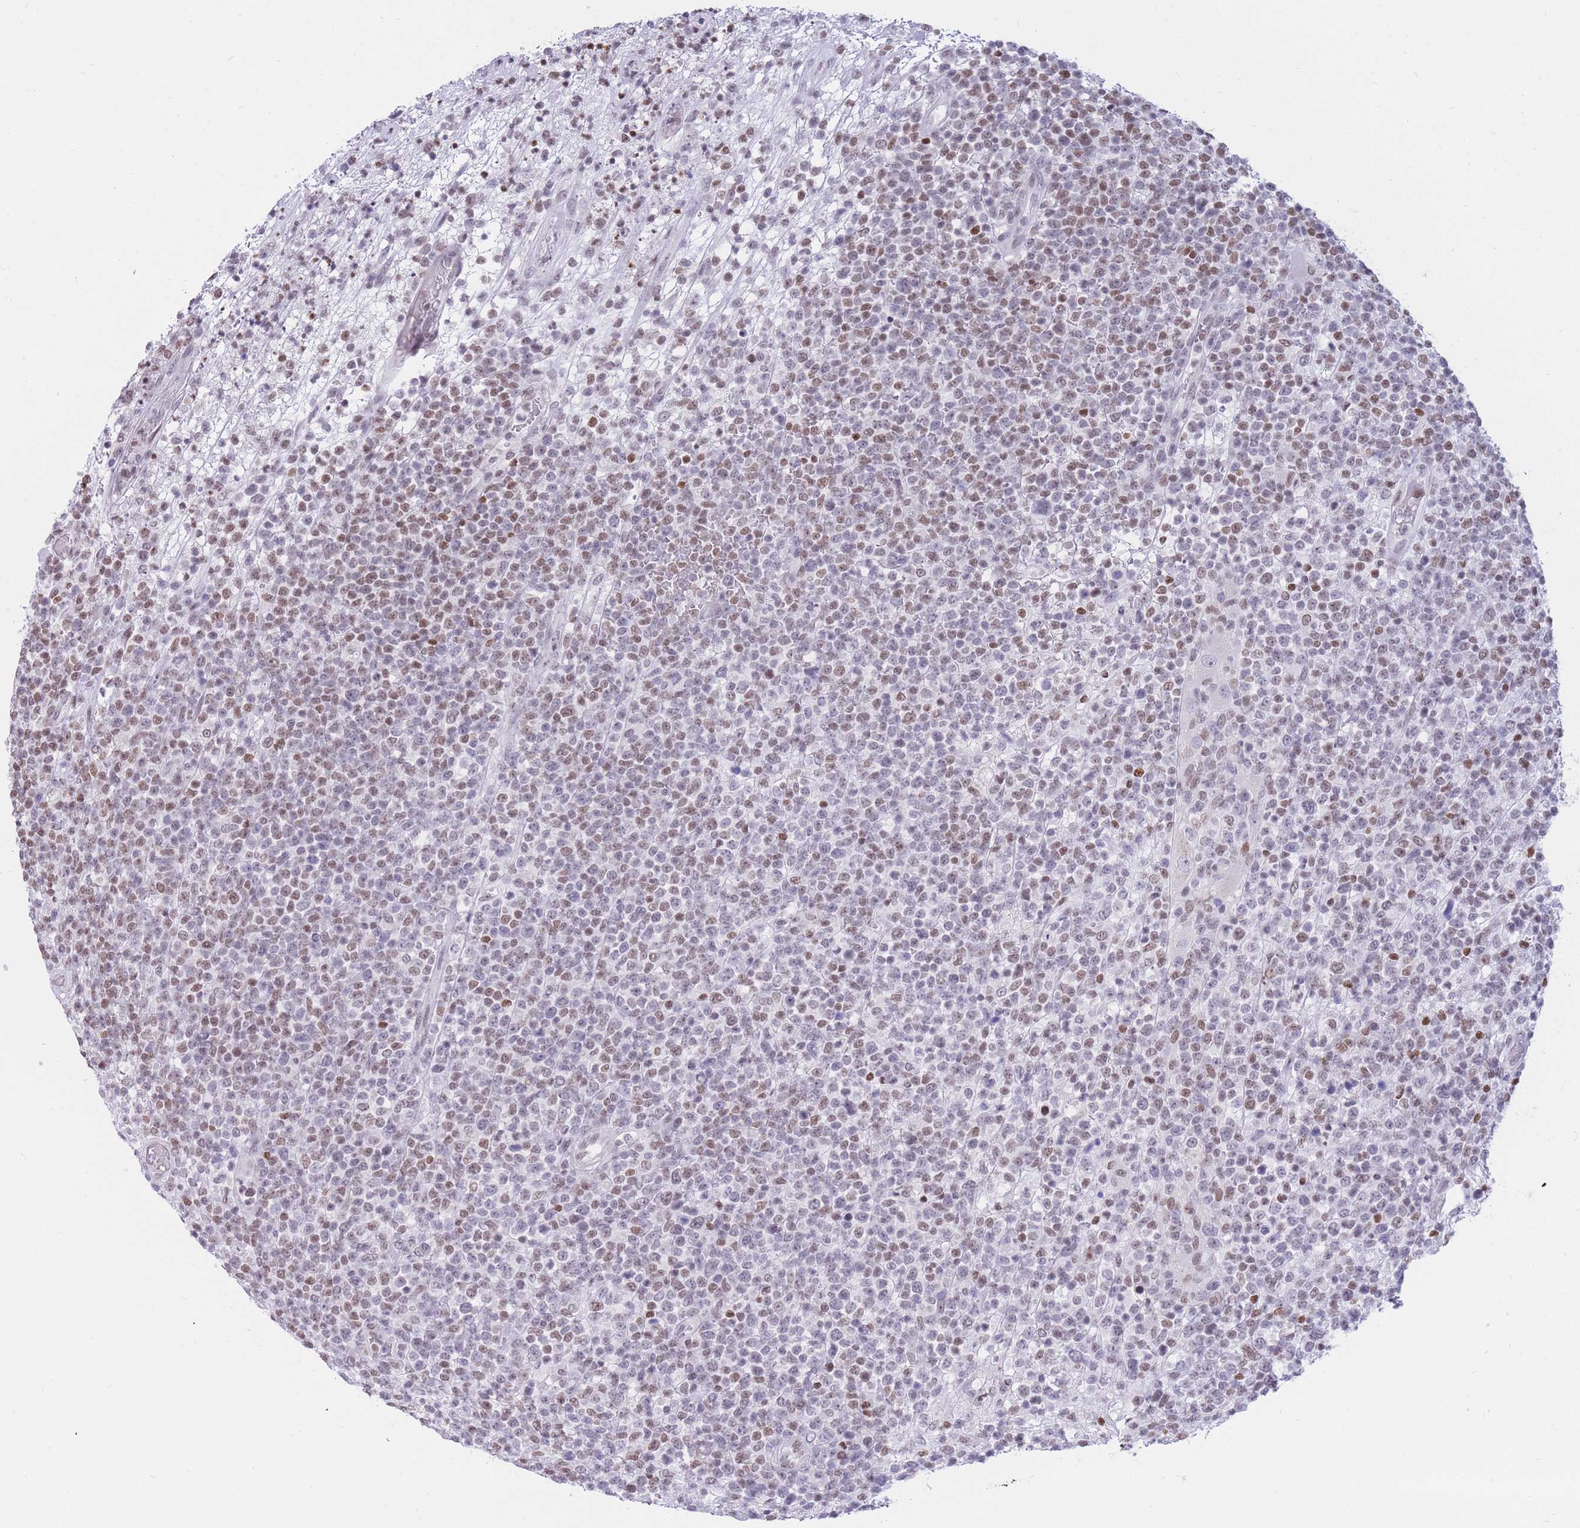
{"staining": {"intensity": "weak", "quantity": "25%-75%", "location": "nuclear"}, "tissue": "lymphoma", "cell_type": "Tumor cells", "image_type": "cancer", "snomed": [{"axis": "morphology", "description": "Malignant lymphoma, non-Hodgkin's type, High grade"}, {"axis": "topography", "description": "Colon"}], "caption": "Lymphoma stained for a protein (brown) exhibits weak nuclear positive positivity in approximately 25%-75% of tumor cells.", "gene": "HMGN1", "patient": {"sex": "female", "age": 53}}